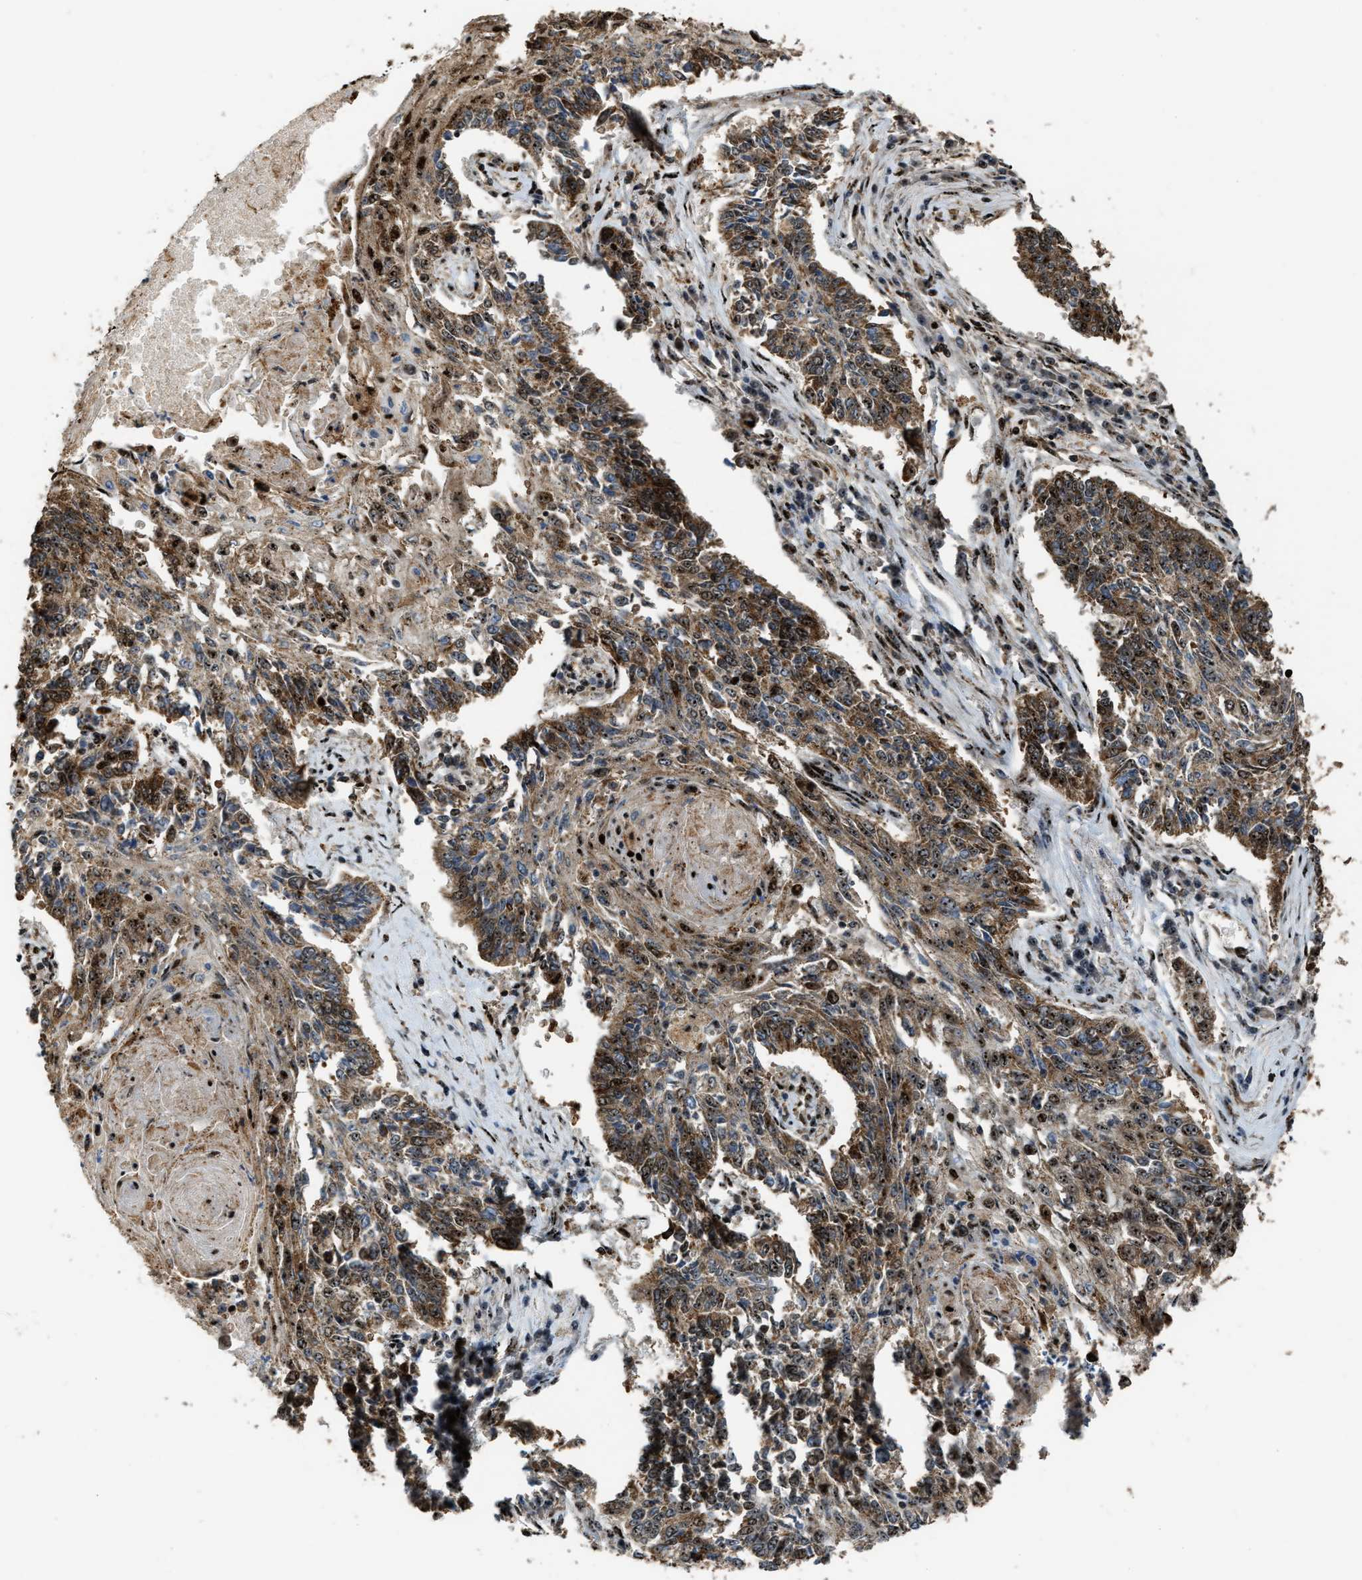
{"staining": {"intensity": "moderate", "quantity": ">75%", "location": "cytoplasmic/membranous,nuclear"}, "tissue": "lung cancer", "cell_type": "Tumor cells", "image_type": "cancer", "snomed": [{"axis": "morphology", "description": "Normal tissue, NOS"}, {"axis": "morphology", "description": "Squamous cell carcinoma, NOS"}, {"axis": "topography", "description": "Cartilage tissue"}, {"axis": "topography", "description": "Bronchus"}, {"axis": "topography", "description": "Lung"}], "caption": "Lung squamous cell carcinoma stained with DAB (3,3'-diaminobenzidine) immunohistochemistry (IHC) displays medium levels of moderate cytoplasmic/membranous and nuclear staining in about >75% of tumor cells.", "gene": "ZNF687", "patient": {"sex": "female", "age": 49}}